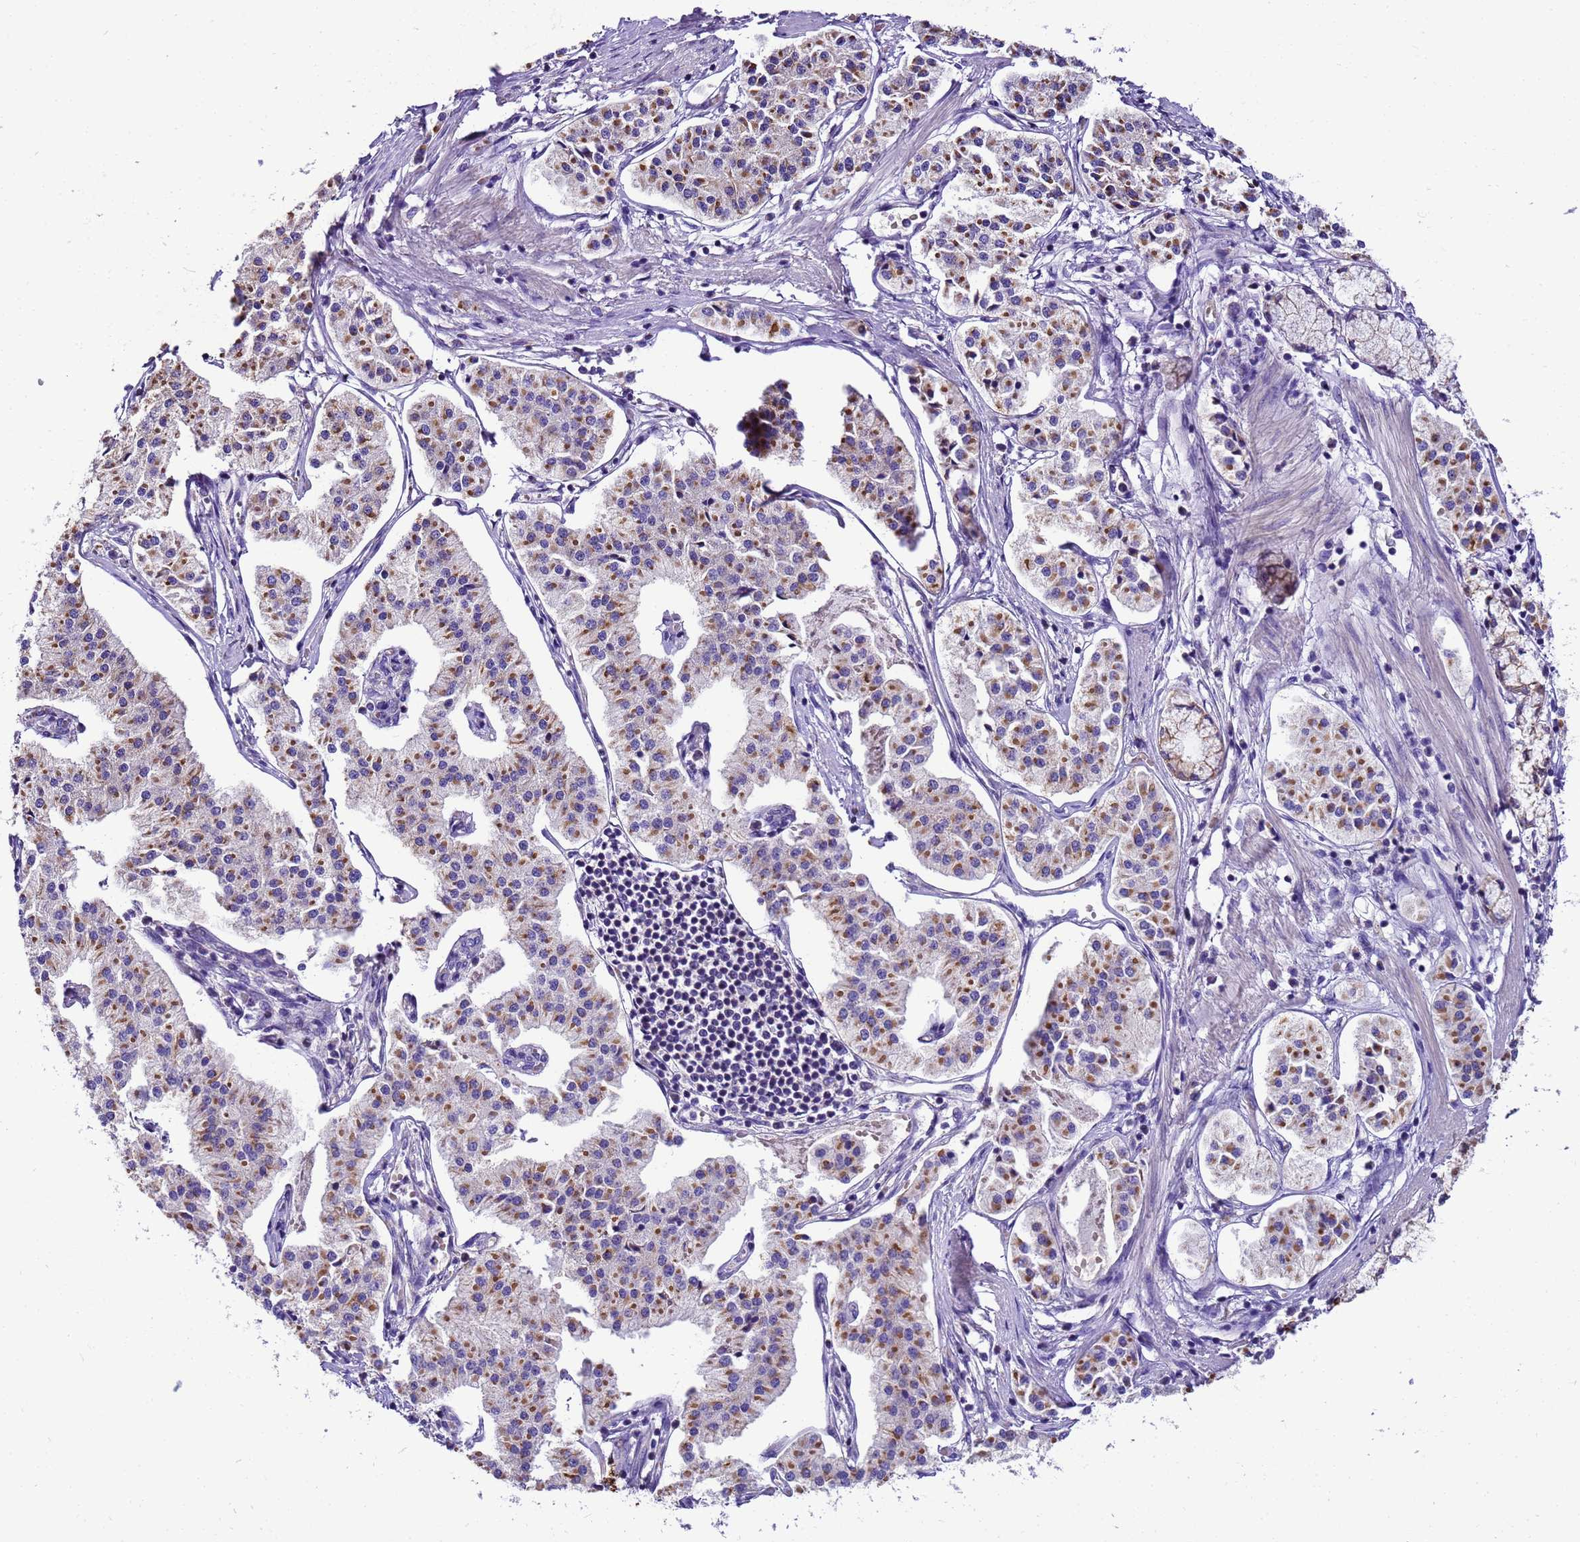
{"staining": {"intensity": "moderate", "quantity": "25%-75%", "location": "cytoplasmic/membranous"}, "tissue": "pancreatic cancer", "cell_type": "Tumor cells", "image_type": "cancer", "snomed": [{"axis": "morphology", "description": "Adenocarcinoma, NOS"}, {"axis": "topography", "description": "Pancreas"}], "caption": "DAB immunohistochemical staining of human pancreatic adenocarcinoma demonstrates moderate cytoplasmic/membranous protein positivity in approximately 25%-75% of tumor cells.", "gene": "PIEZO2", "patient": {"sex": "female", "age": 50}}